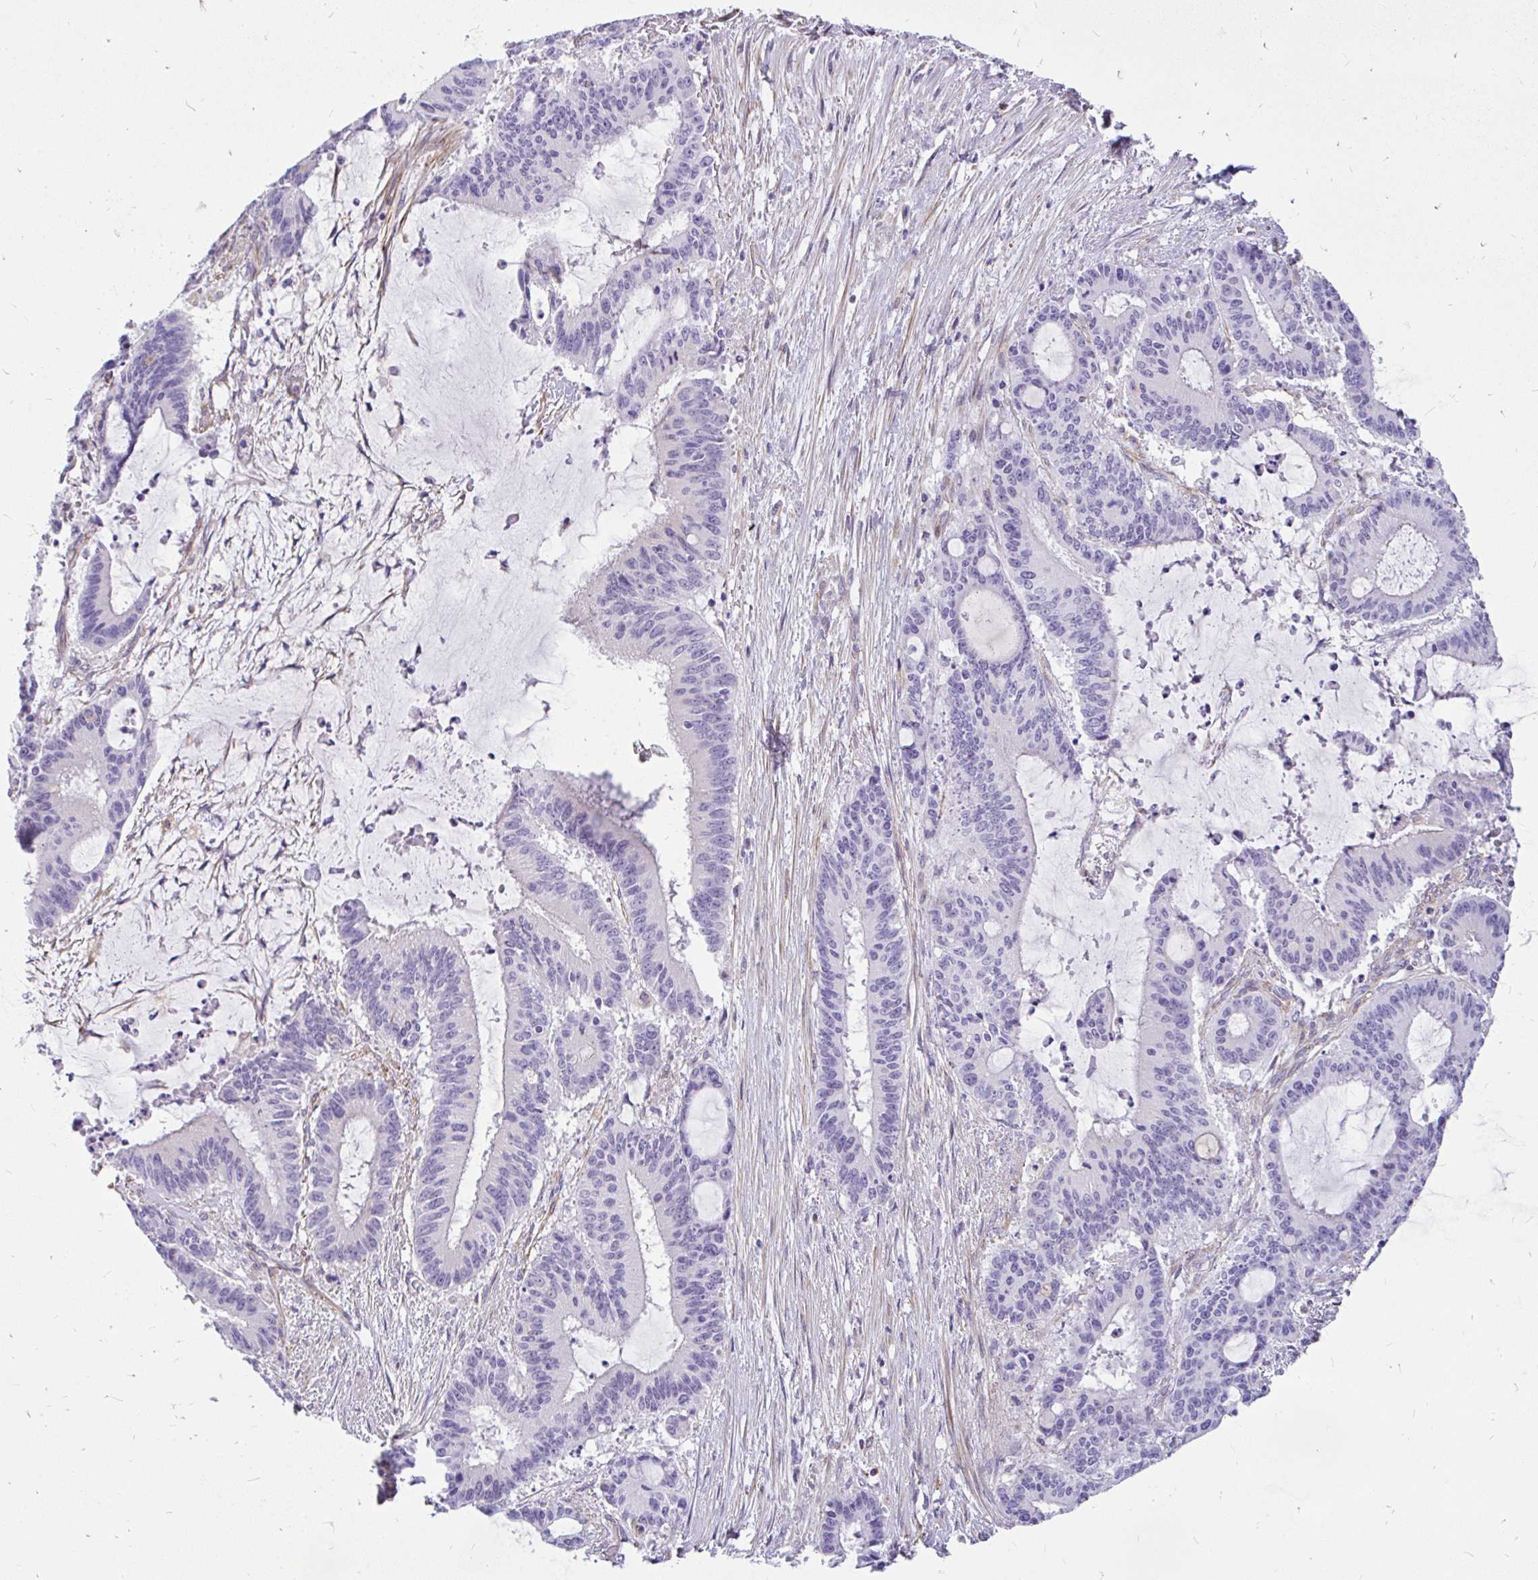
{"staining": {"intensity": "negative", "quantity": "none", "location": "none"}, "tissue": "liver cancer", "cell_type": "Tumor cells", "image_type": "cancer", "snomed": [{"axis": "morphology", "description": "Normal tissue, NOS"}, {"axis": "morphology", "description": "Cholangiocarcinoma"}, {"axis": "topography", "description": "Liver"}, {"axis": "topography", "description": "Peripheral nerve tissue"}], "caption": "This is an immunohistochemistry (IHC) histopathology image of liver cancer (cholangiocarcinoma). There is no expression in tumor cells.", "gene": "FAM83C", "patient": {"sex": "female", "age": 73}}